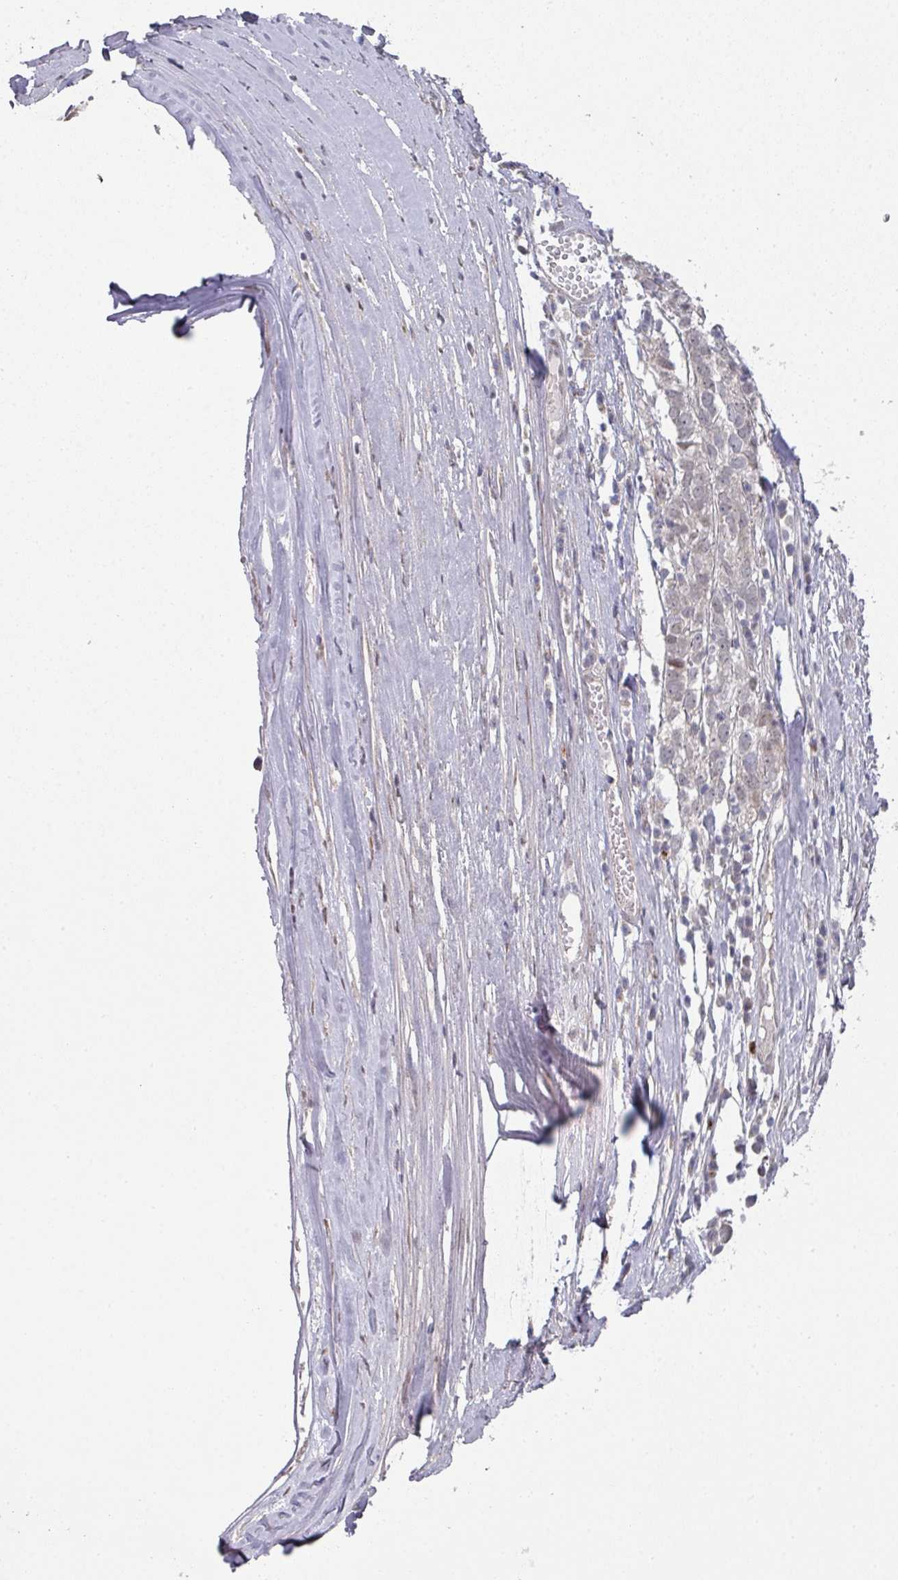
{"staining": {"intensity": "negative", "quantity": "none", "location": "none"}, "tissue": "ovarian cancer", "cell_type": "Tumor cells", "image_type": "cancer", "snomed": [{"axis": "morphology", "description": "Carcinoma, endometroid"}, {"axis": "topography", "description": "Ovary"}], "caption": "The photomicrograph shows no staining of tumor cells in ovarian endometroid carcinoma. (Immunohistochemistry (ihc), brightfield microscopy, high magnification).", "gene": "TMCC1", "patient": {"sex": "female", "age": 62}}